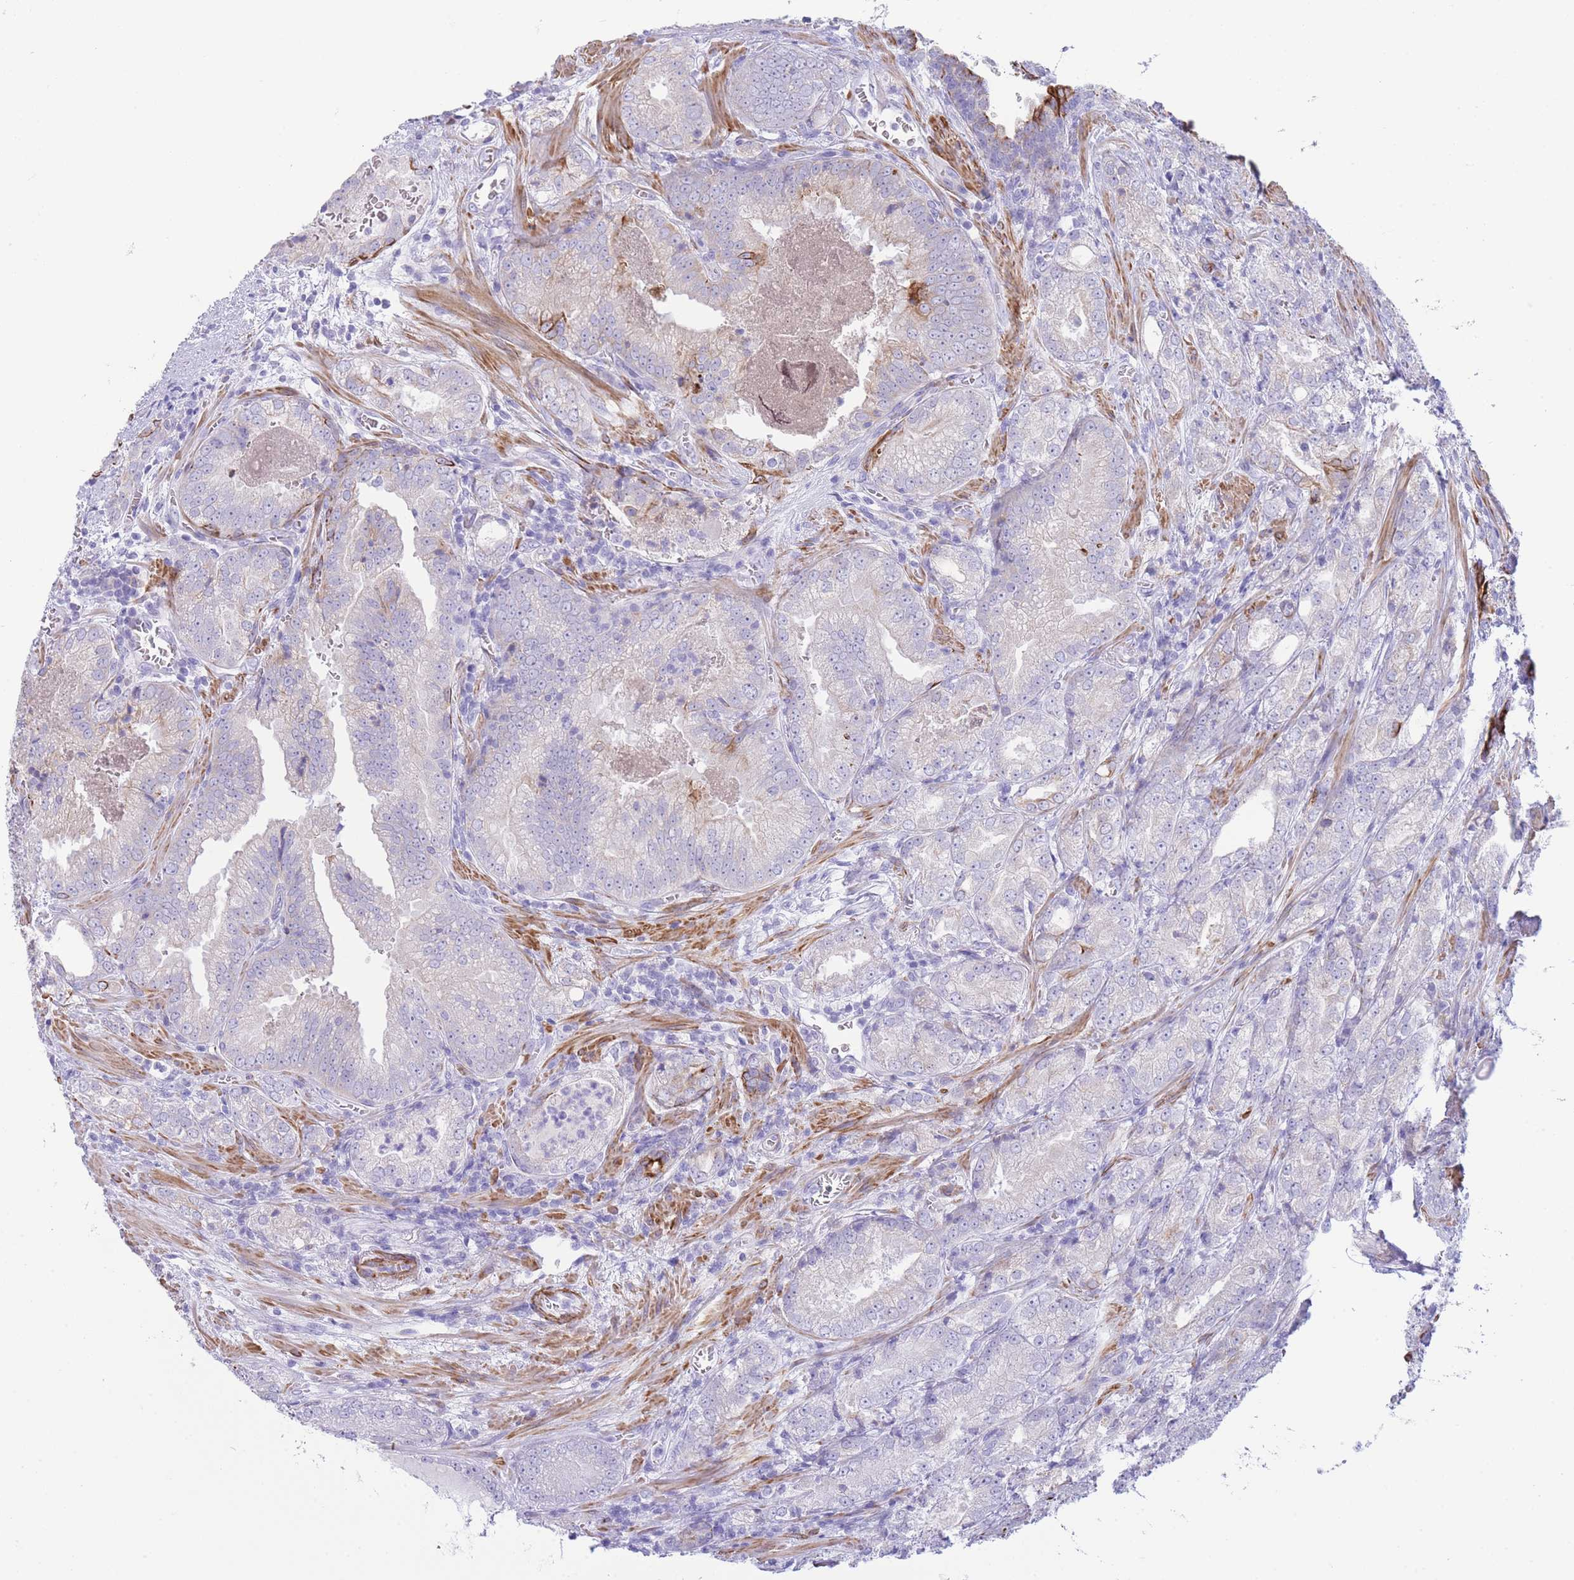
{"staining": {"intensity": "negative", "quantity": "none", "location": "none"}, "tissue": "prostate cancer", "cell_type": "Tumor cells", "image_type": "cancer", "snomed": [{"axis": "morphology", "description": "Adenocarcinoma, High grade"}, {"axis": "topography", "description": "Prostate"}], "caption": "Immunohistochemical staining of prostate adenocarcinoma (high-grade) shows no significant staining in tumor cells.", "gene": "VWA8", "patient": {"sex": "male", "age": 63}}